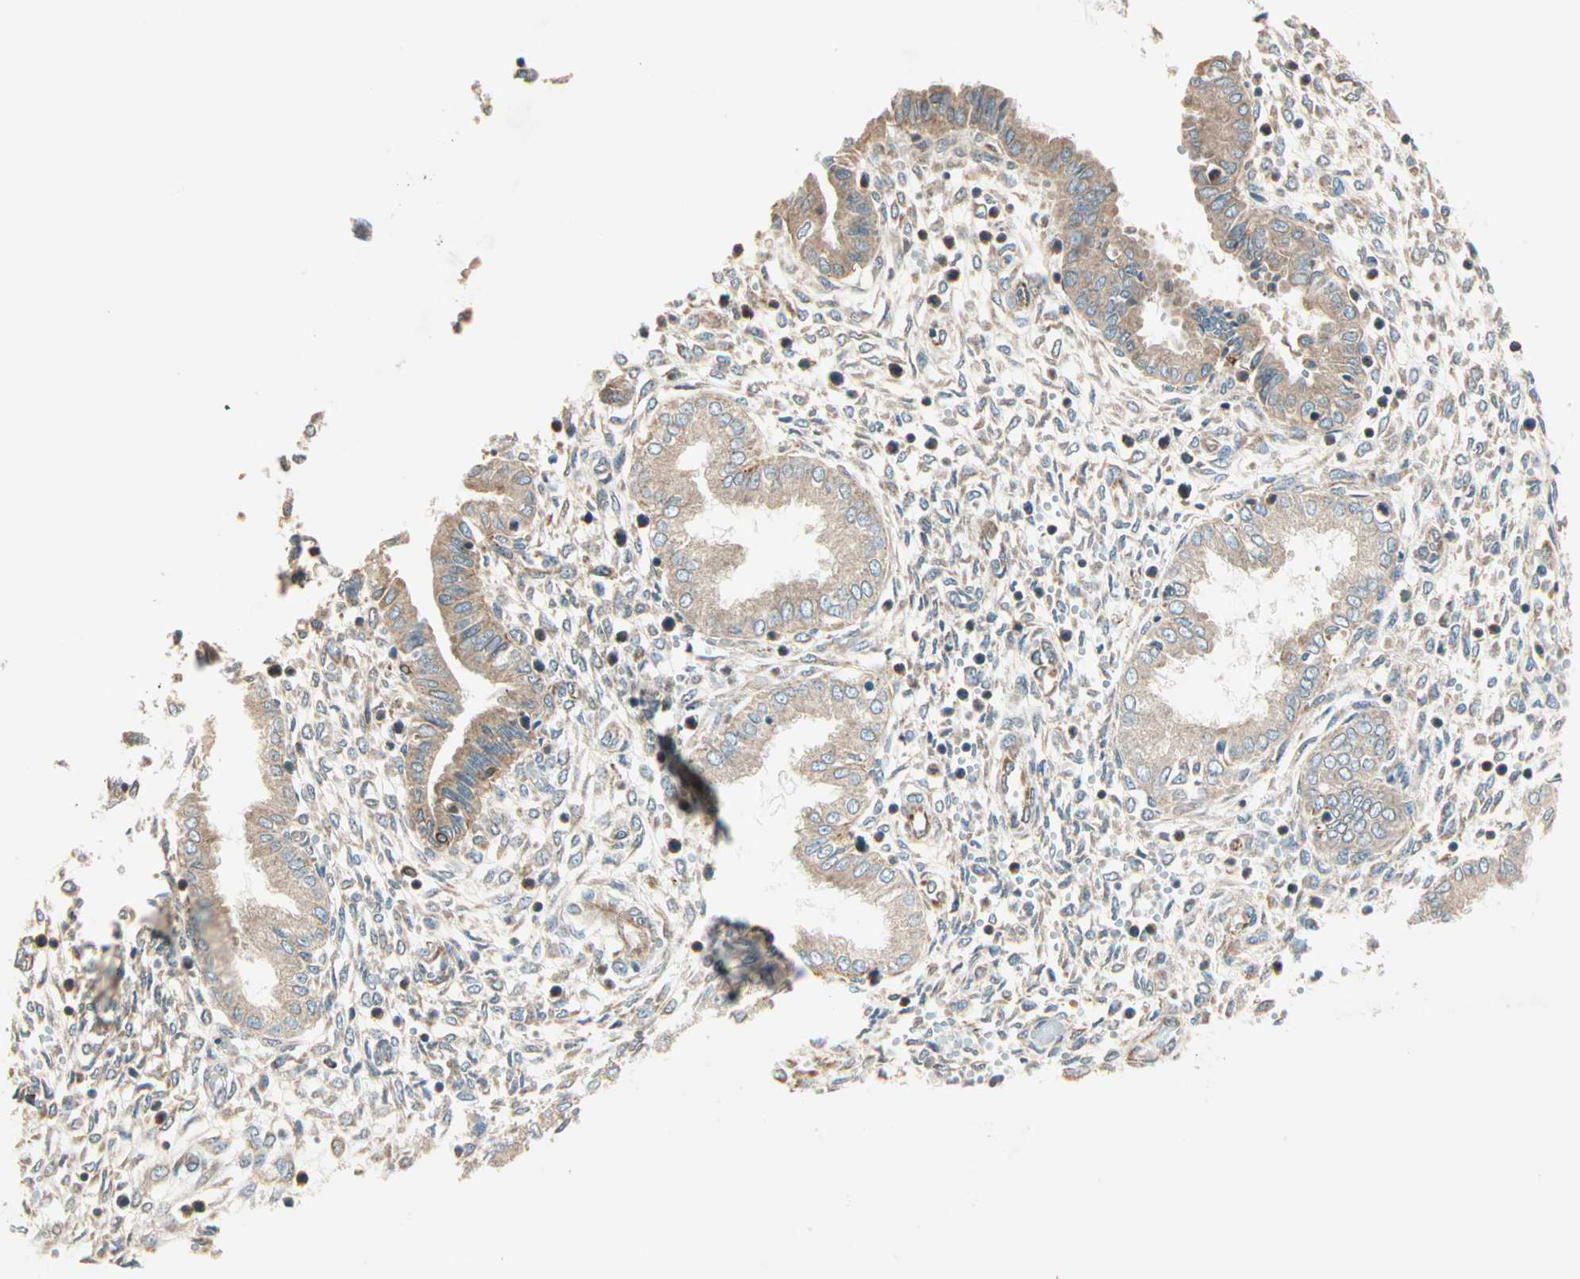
{"staining": {"intensity": "strong", "quantity": "25%-75%", "location": "cytoplasmic/membranous,nuclear"}, "tissue": "endometrium", "cell_type": "Cells in endometrial stroma", "image_type": "normal", "snomed": [{"axis": "morphology", "description": "Normal tissue, NOS"}, {"axis": "topography", "description": "Endometrium"}], "caption": "Brown immunohistochemical staining in unremarkable endometrium displays strong cytoplasmic/membranous,nuclear positivity in about 25%-75% of cells in endometrial stroma.", "gene": "PNPLA6", "patient": {"sex": "female", "age": 33}}